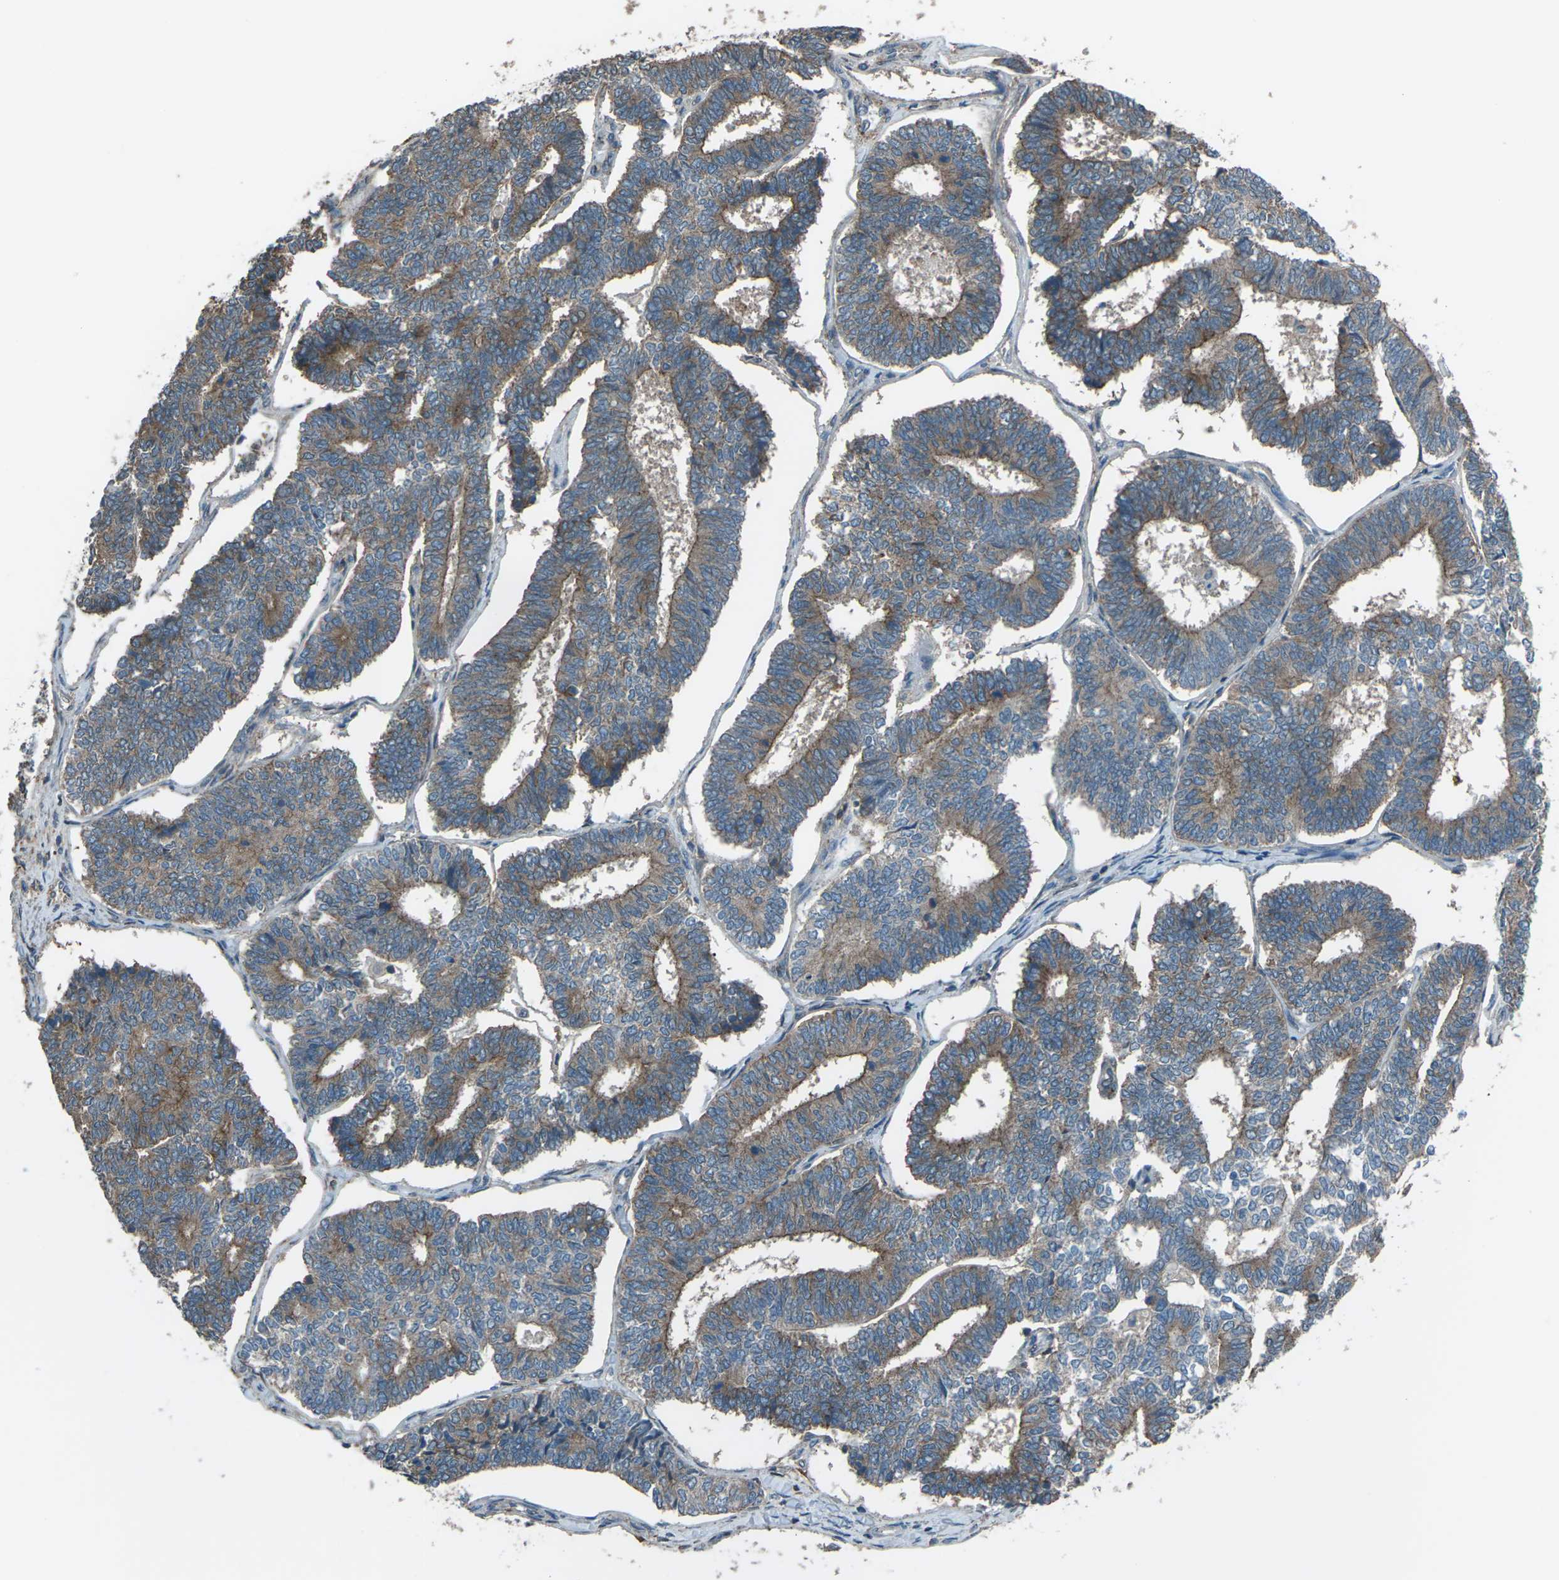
{"staining": {"intensity": "weak", "quantity": "25%-75%", "location": "cytoplasmic/membranous"}, "tissue": "endometrial cancer", "cell_type": "Tumor cells", "image_type": "cancer", "snomed": [{"axis": "morphology", "description": "Adenocarcinoma, NOS"}, {"axis": "topography", "description": "Endometrium"}], "caption": "Immunohistochemical staining of human adenocarcinoma (endometrial) shows weak cytoplasmic/membranous protein staining in approximately 25%-75% of tumor cells. The protein is shown in brown color, while the nuclei are stained blue.", "gene": "CMTM4", "patient": {"sex": "female", "age": 70}}